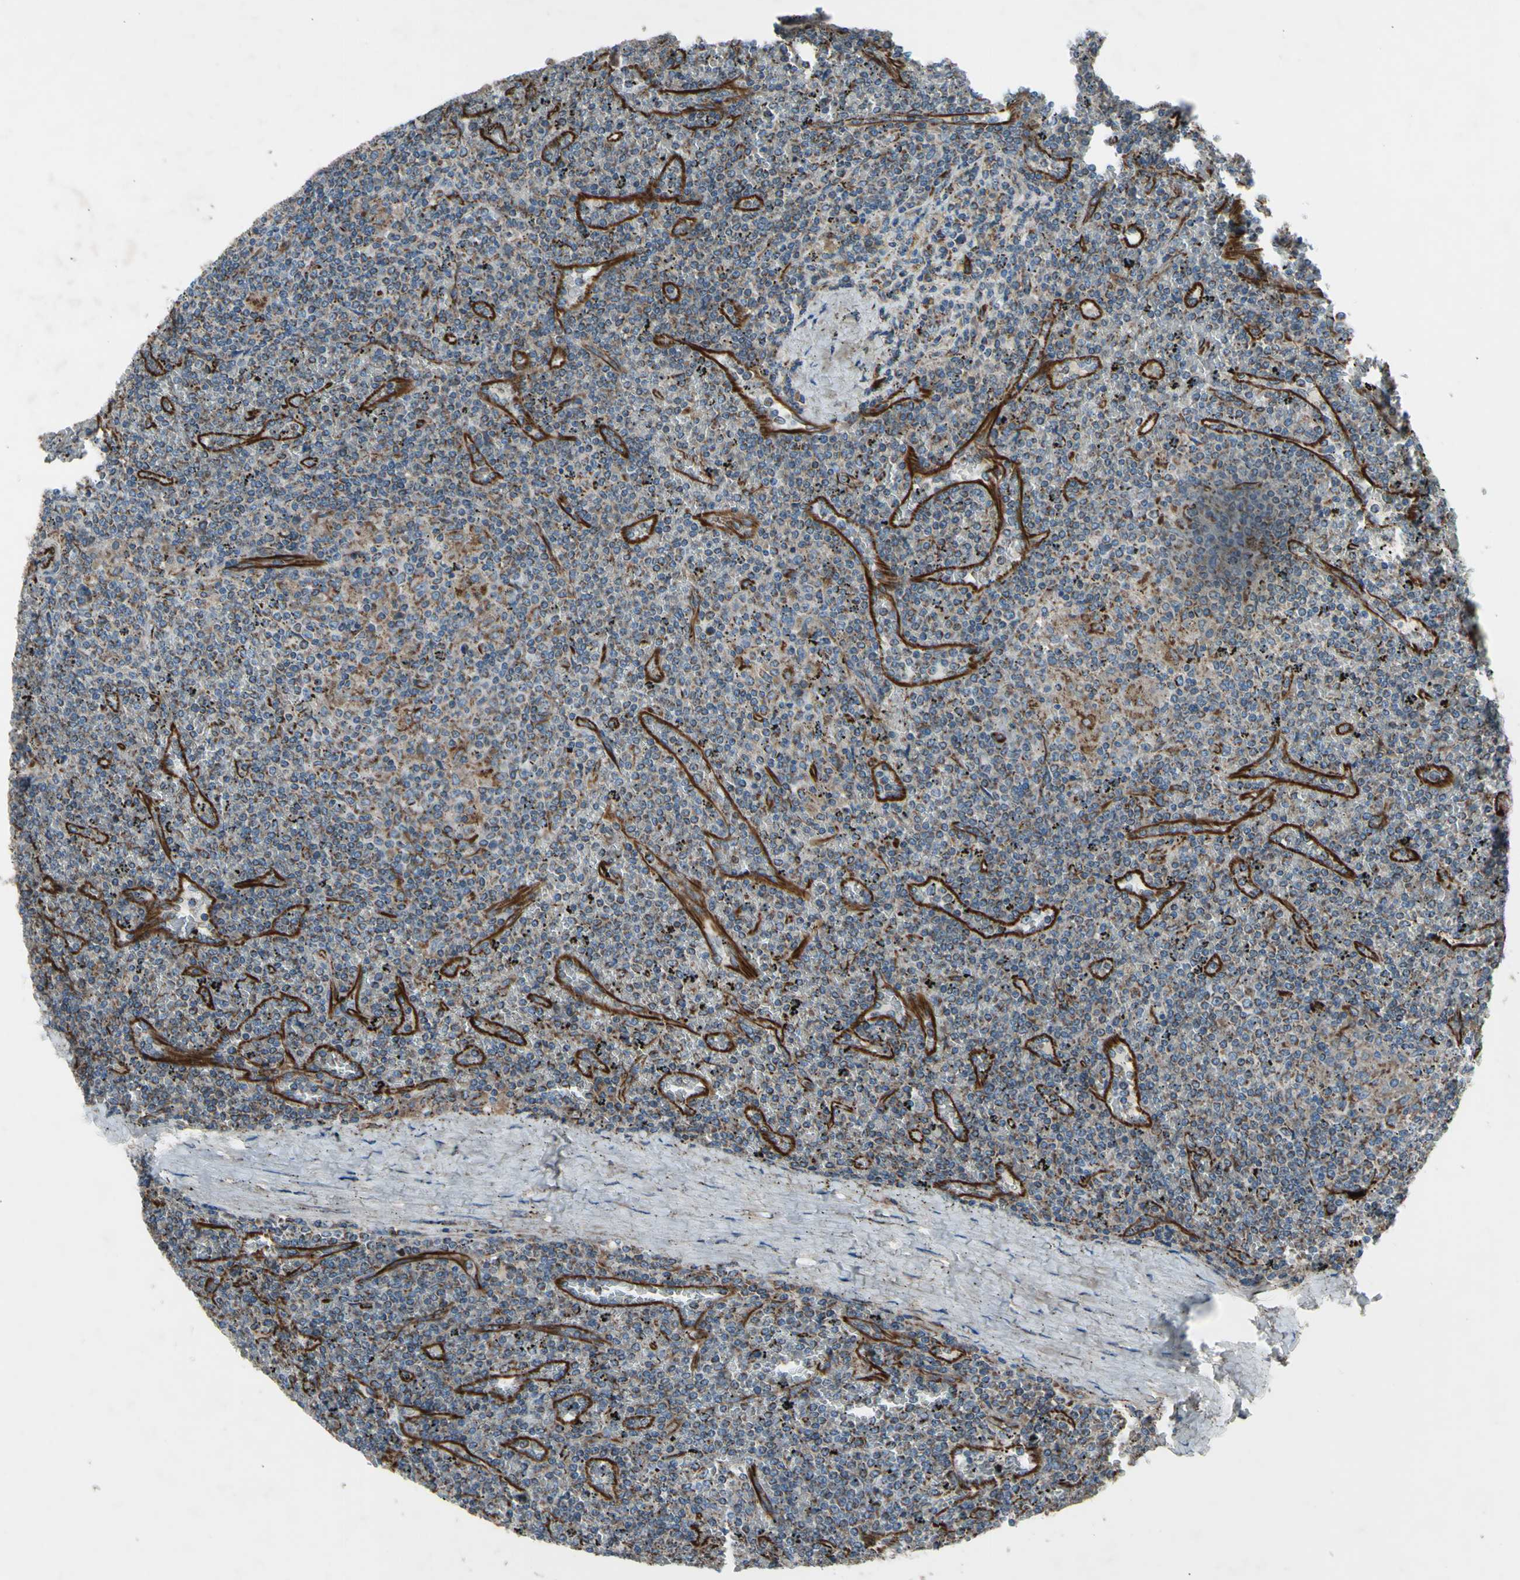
{"staining": {"intensity": "weak", "quantity": "25%-75%", "location": "cytoplasmic/membranous"}, "tissue": "lymphoma", "cell_type": "Tumor cells", "image_type": "cancer", "snomed": [{"axis": "morphology", "description": "Malignant lymphoma, non-Hodgkin's type, Low grade"}, {"axis": "topography", "description": "Spleen"}], "caption": "Human malignant lymphoma, non-Hodgkin's type (low-grade) stained with a protein marker shows weak staining in tumor cells.", "gene": "EMC7", "patient": {"sex": "female", "age": 19}}